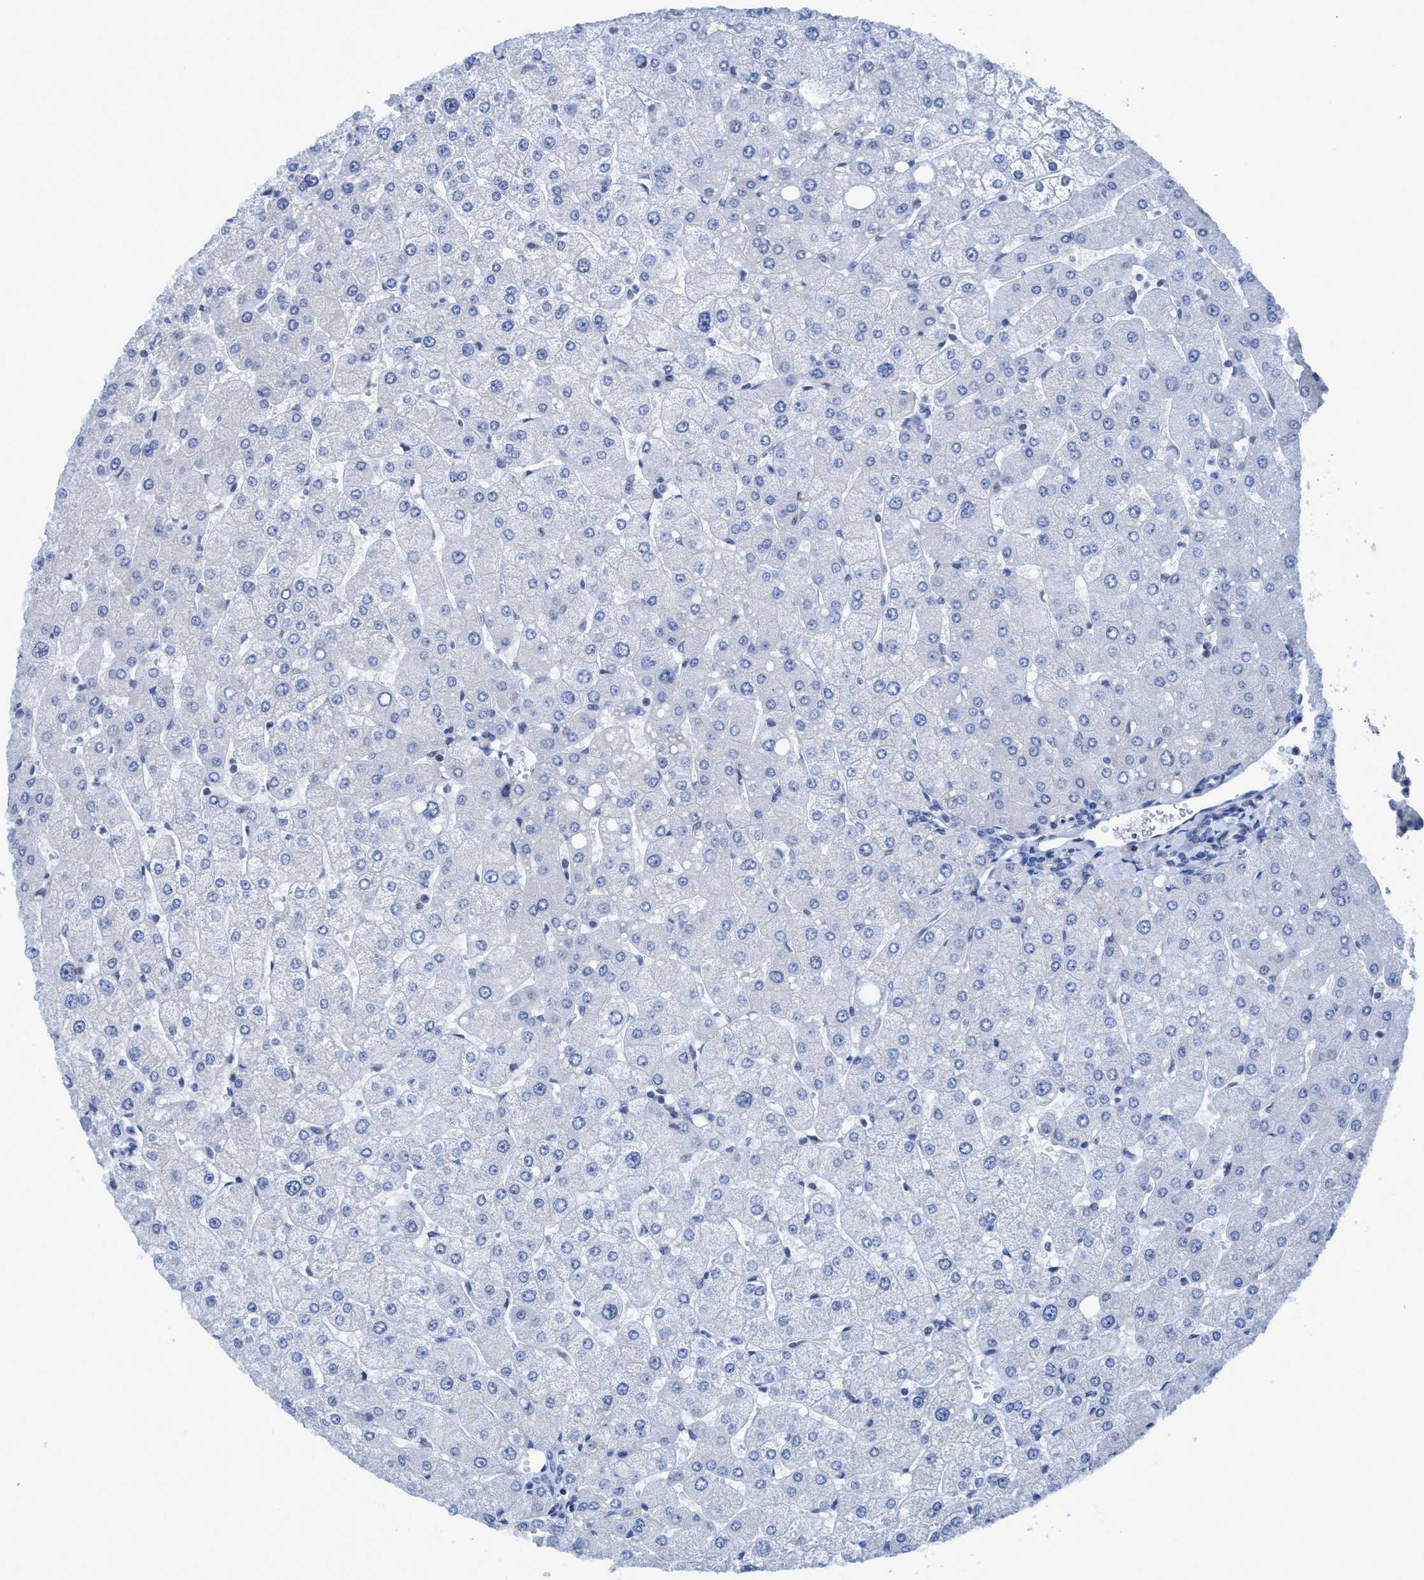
{"staining": {"intensity": "negative", "quantity": "none", "location": "none"}, "tissue": "liver", "cell_type": "Cholangiocytes", "image_type": "normal", "snomed": [{"axis": "morphology", "description": "Normal tissue, NOS"}, {"axis": "topography", "description": "Liver"}], "caption": "Immunohistochemical staining of normal liver demonstrates no significant expression in cholangiocytes. (DAB IHC visualized using brightfield microscopy, high magnification).", "gene": "DNAI1", "patient": {"sex": "male", "age": 55}}